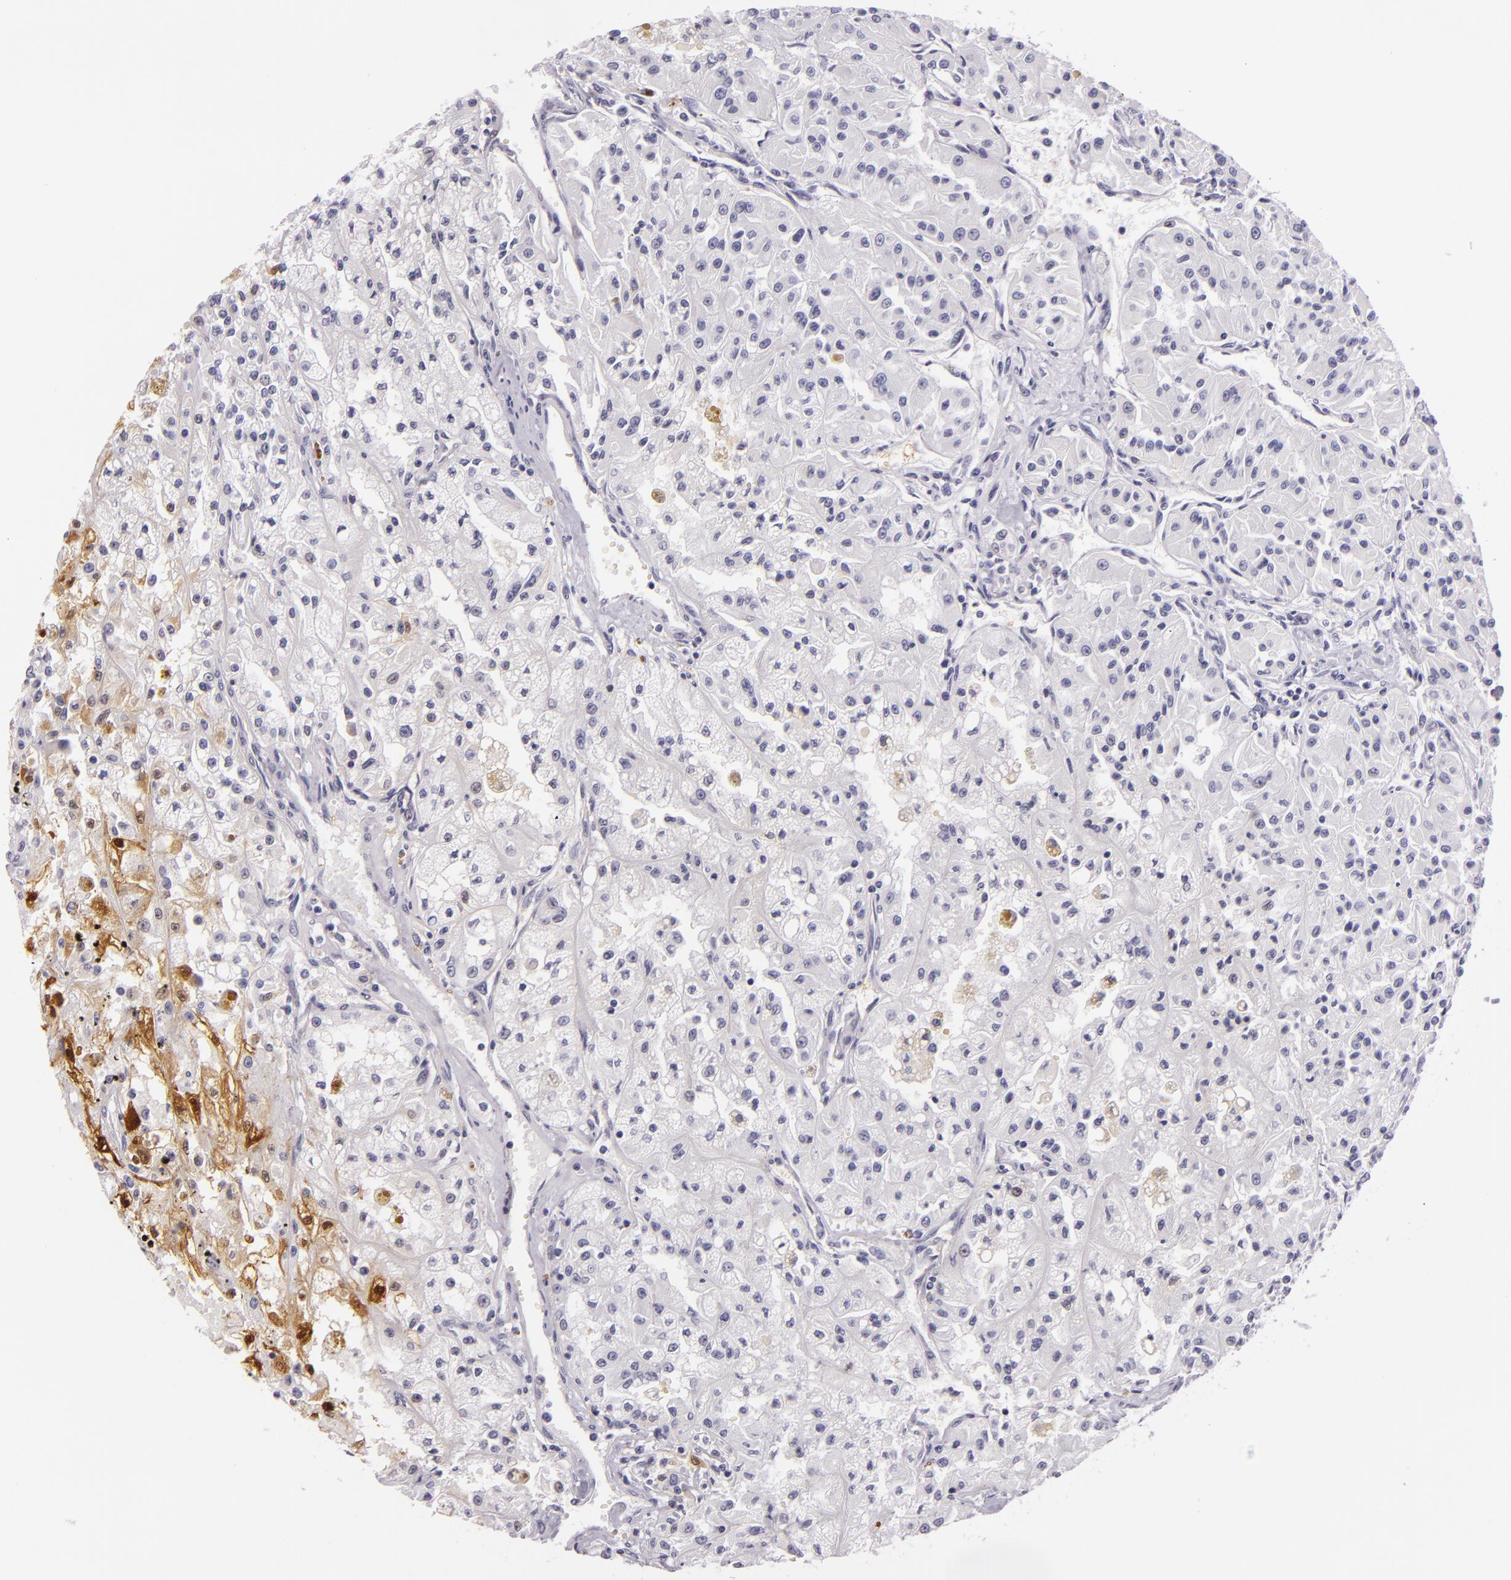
{"staining": {"intensity": "moderate", "quantity": "<25%", "location": "nuclear"}, "tissue": "renal cancer", "cell_type": "Tumor cells", "image_type": "cancer", "snomed": [{"axis": "morphology", "description": "Adenocarcinoma, NOS"}, {"axis": "topography", "description": "Kidney"}], "caption": "Immunohistochemical staining of human adenocarcinoma (renal) reveals moderate nuclear protein positivity in about <25% of tumor cells. (brown staining indicates protein expression, while blue staining denotes nuclei).", "gene": "MT1A", "patient": {"sex": "male", "age": 78}}